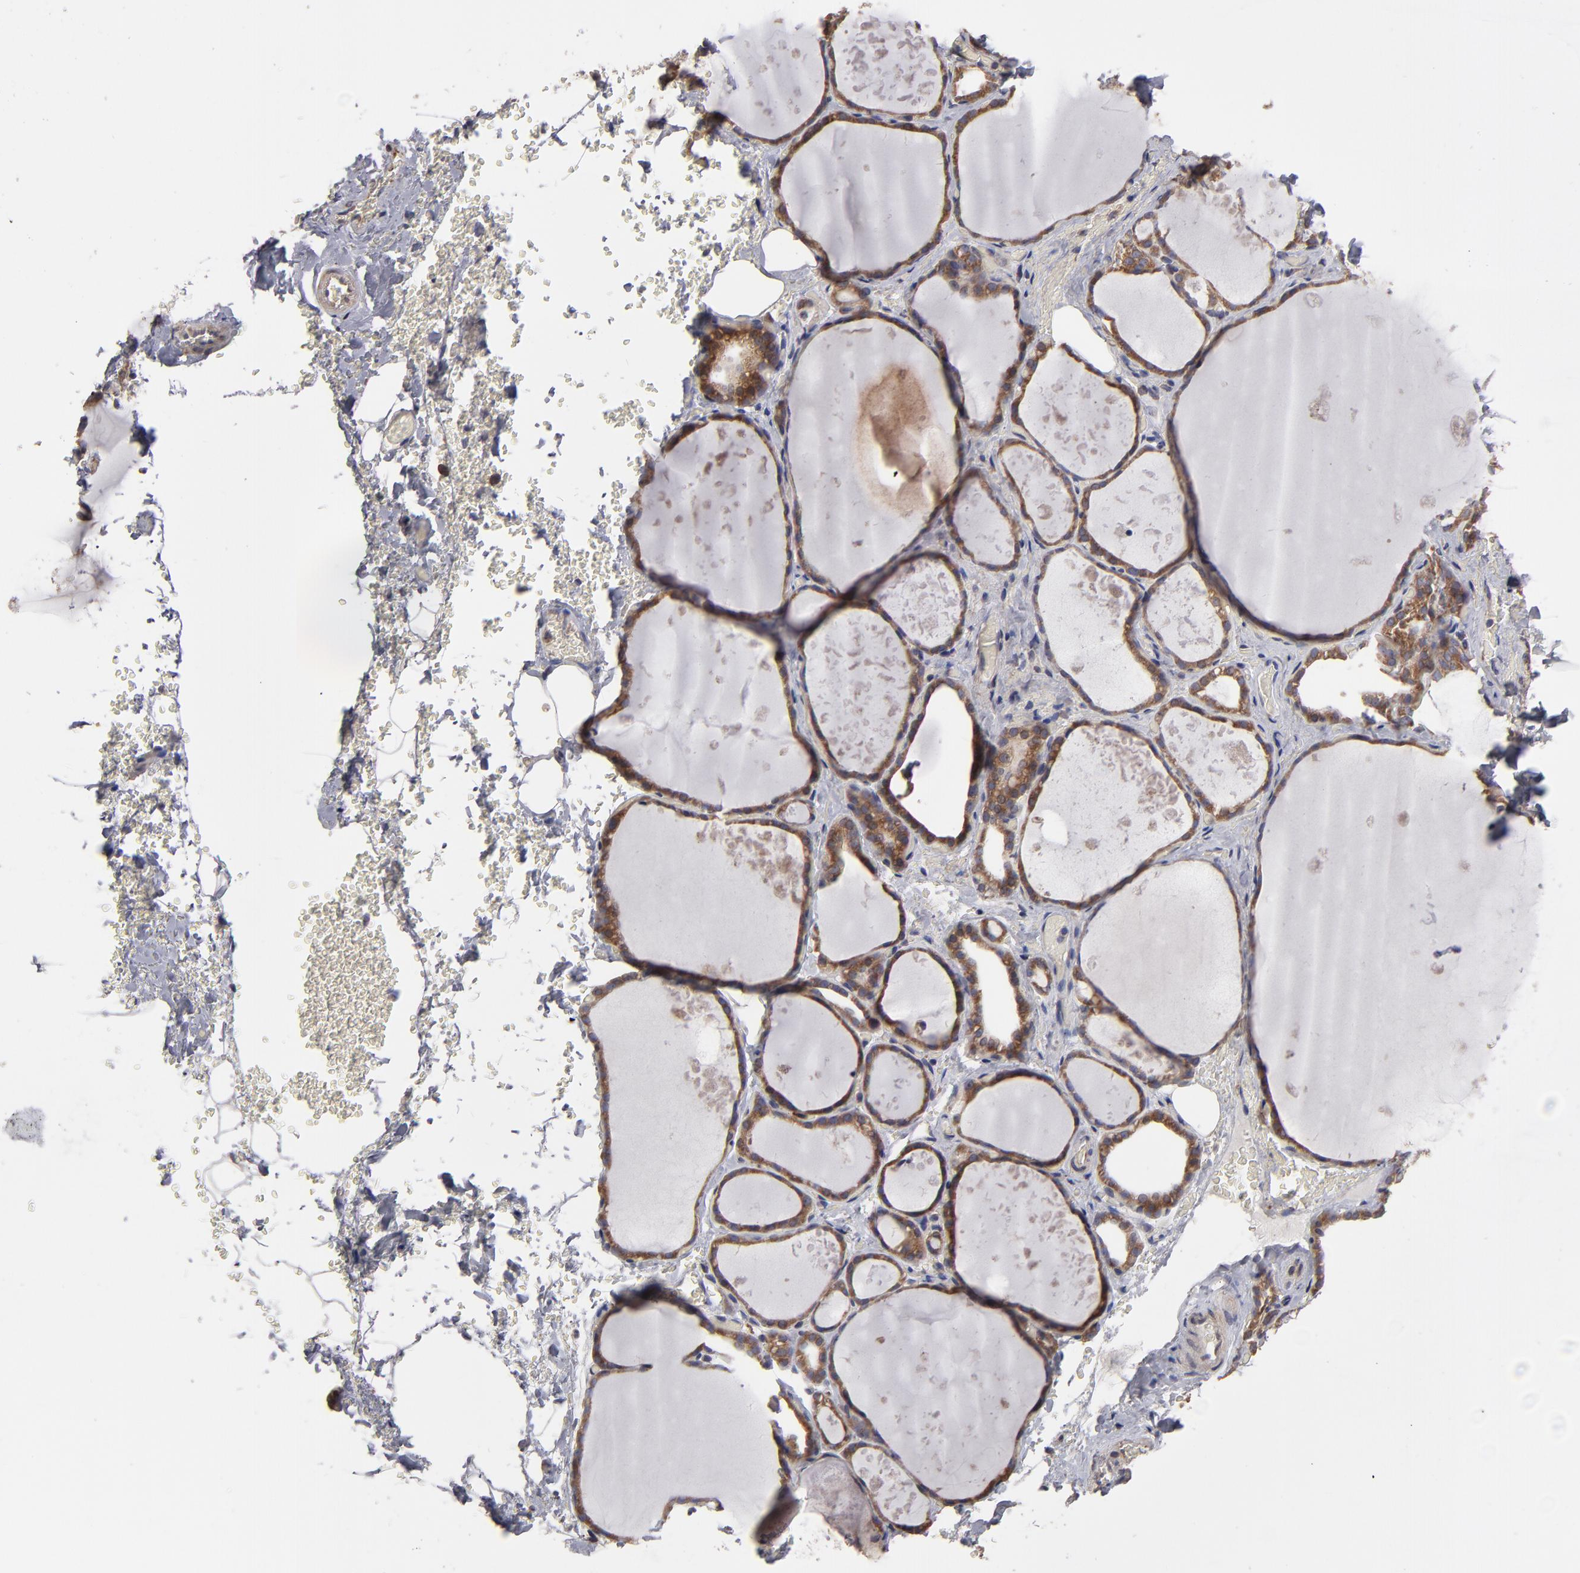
{"staining": {"intensity": "moderate", "quantity": ">75%", "location": "cytoplasmic/membranous"}, "tissue": "thyroid gland", "cell_type": "Glandular cells", "image_type": "normal", "snomed": [{"axis": "morphology", "description": "Normal tissue, NOS"}, {"axis": "topography", "description": "Thyroid gland"}], "caption": "This image reveals benign thyroid gland stained with immunohistochemistry to label a protein in brown. The cytoplasmic/membranous of glandular cells show moderate positivity for the protein. Nuclei are counter-stained blue.", "gene": "SND1", "patient": {"sex": "male", "age": 61}}